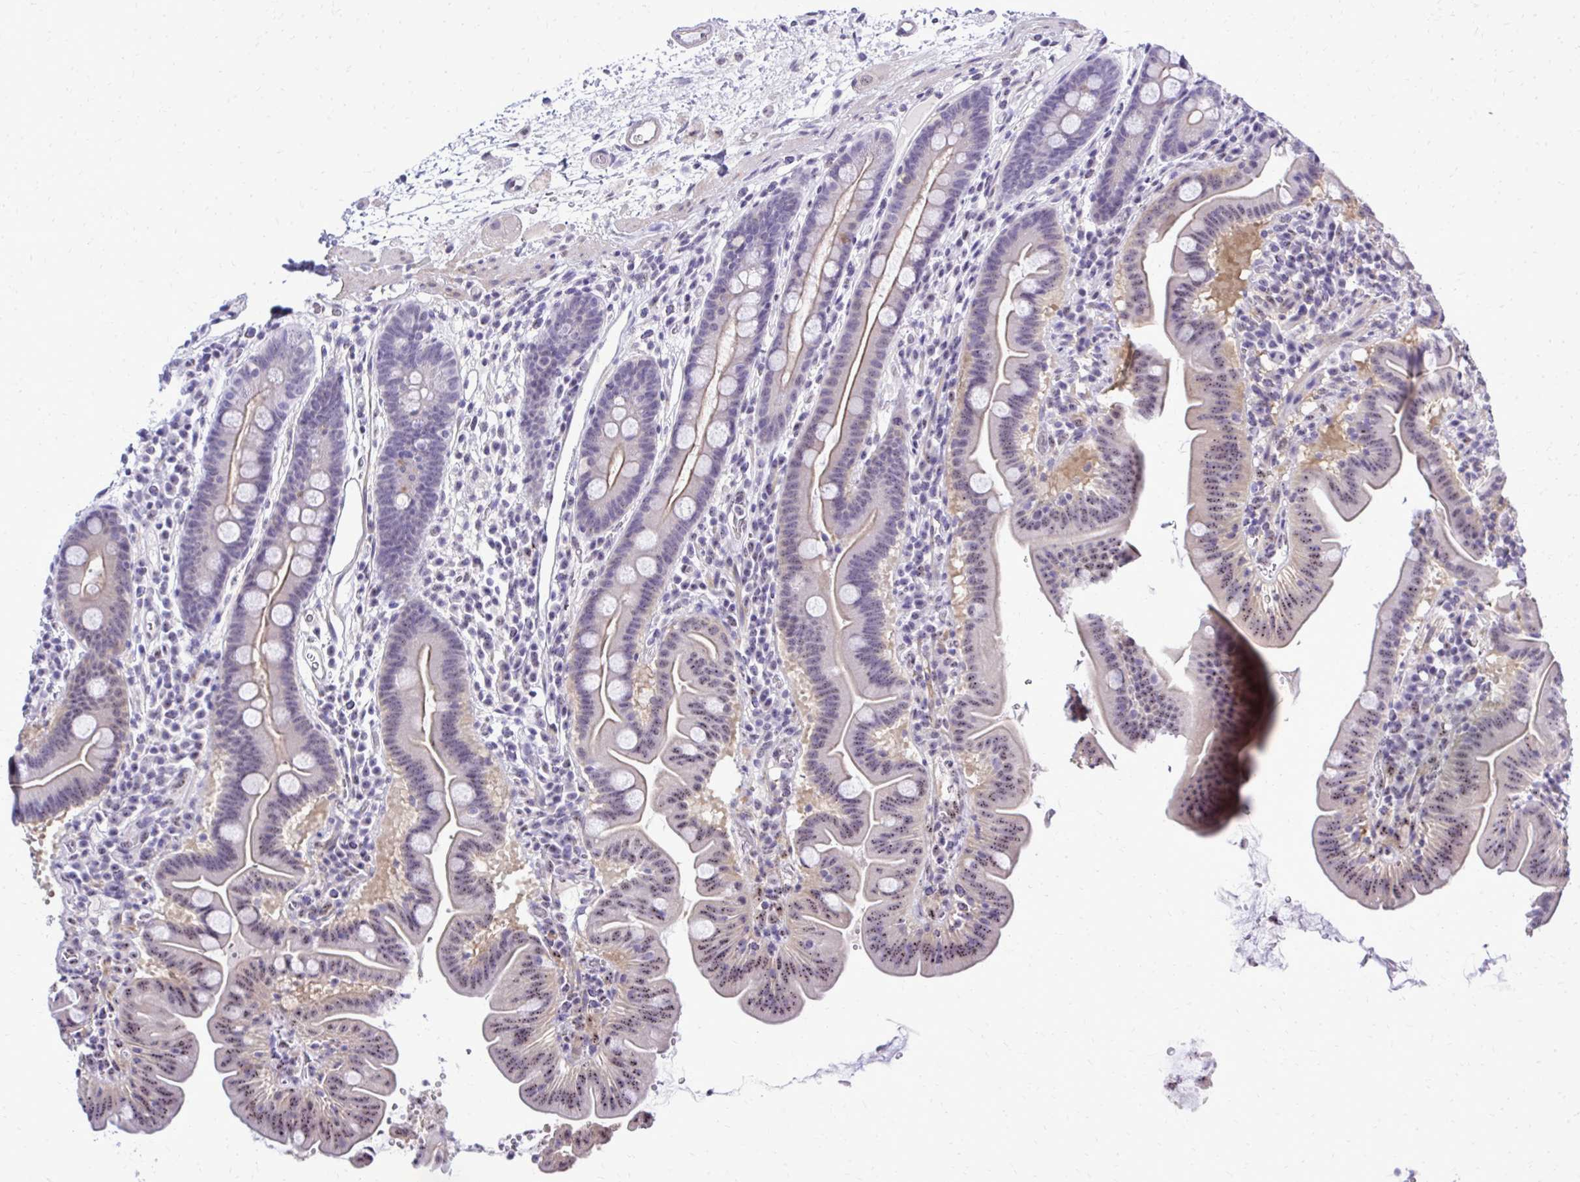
{"staining": {"intensity": "weak", "quantity": "25%-75%", "location": "cytoplasmic/membranous,nuclear"}, "tissue": "small intestine", "cell_type": "Glandular cells", "image_type": "normal", "snomed": [{"axis": "morphology", "description": "Normal tissue, NOS"}, {"axis": "topography", "description": "Small intestine"}], "caption": "Brown immunohistochemical staining in unremarkable small intestine reveals weak cytoplasmic/membranous,nuclear expression in approximately 25%-75% of glandular cells. The protein of interest is shown in brown color, while the nuclei are stained blue.", "gene": "RASL11B", "patient": {"sex": "male", "age": 26}}